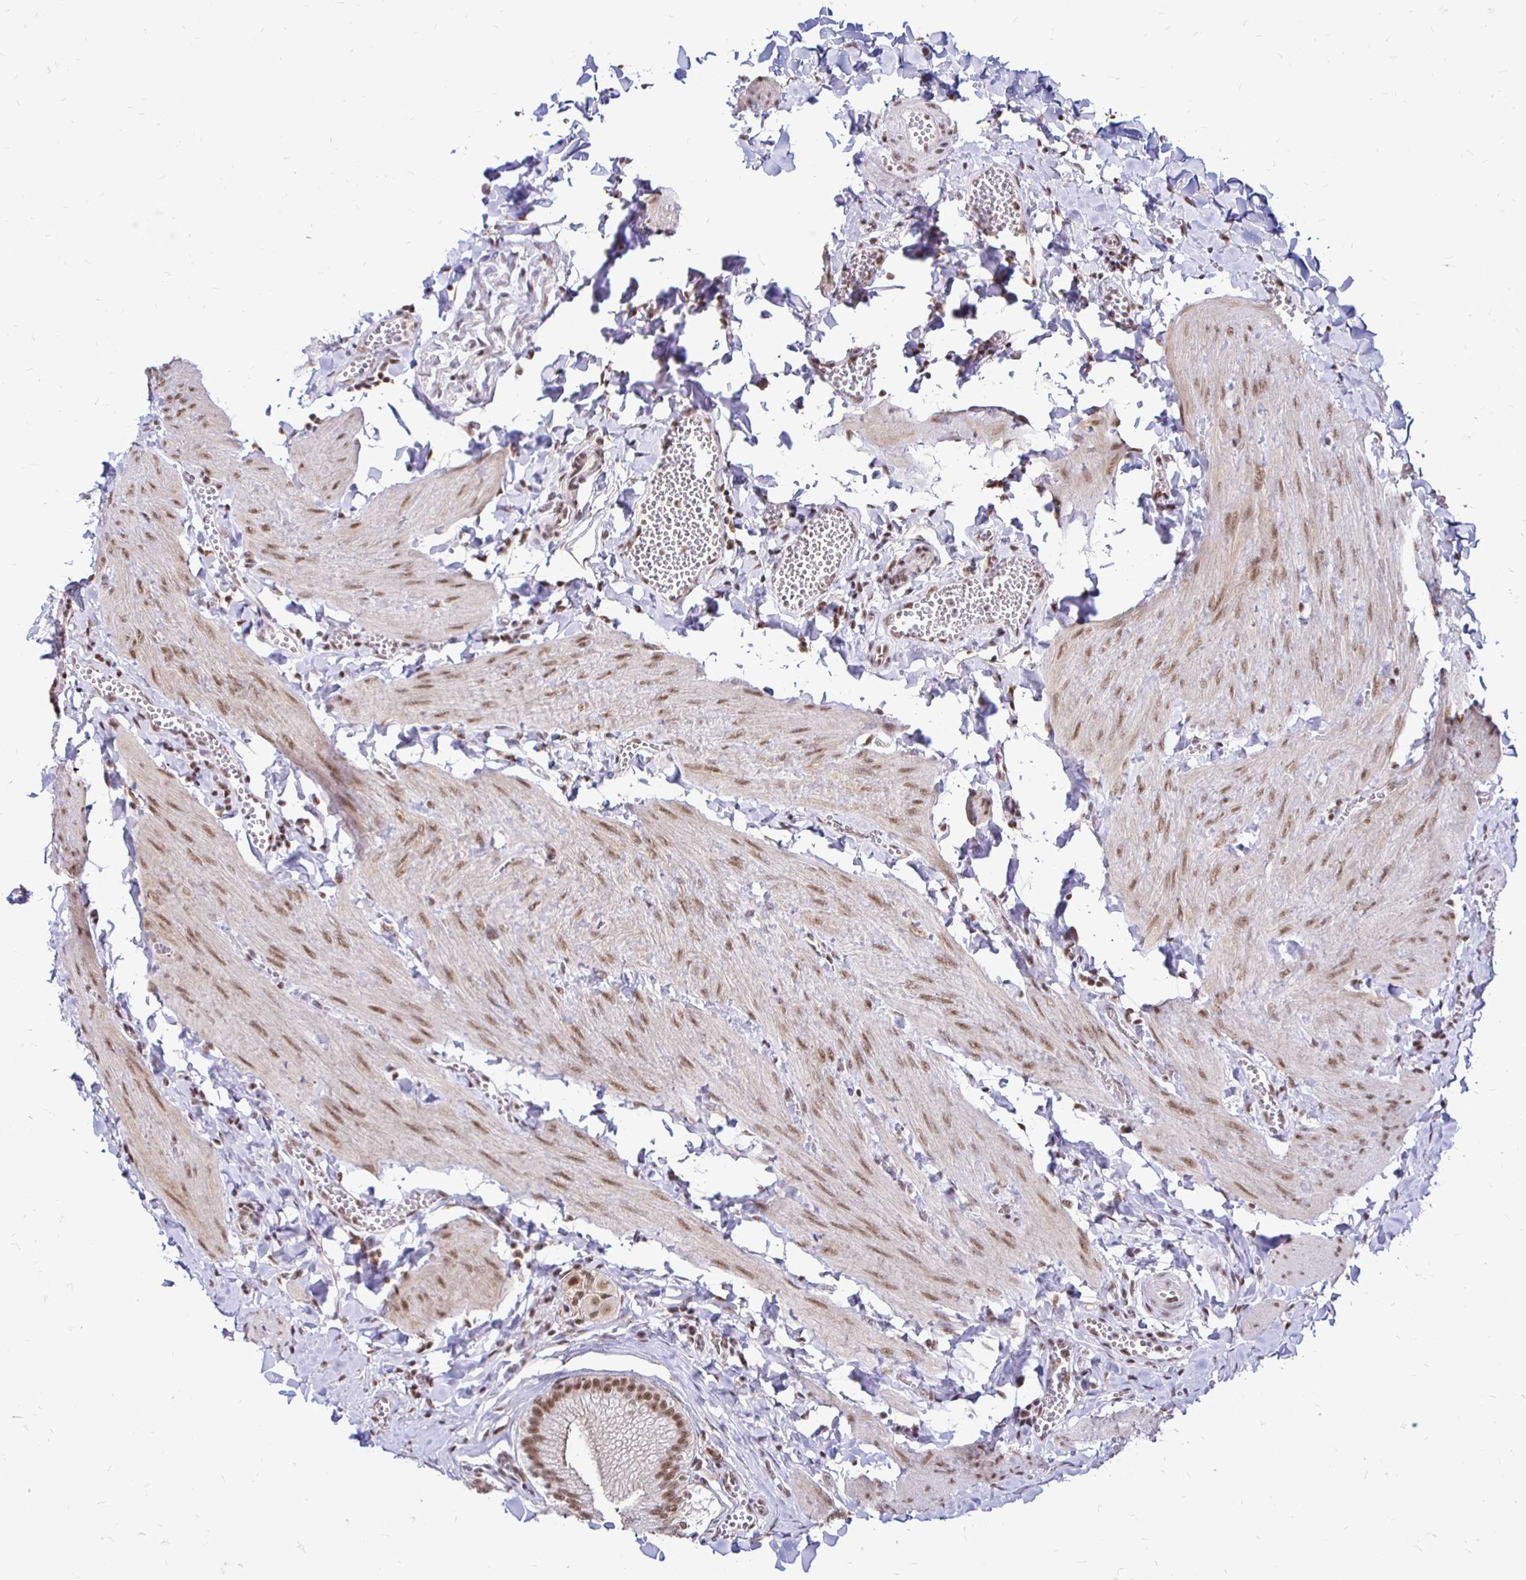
{"staining": {"intensity": "moderate", "quantity": ">75%", "location": "nuclear"}, "tissue": "gallbladder", "cell_type": "Glandular cells", "image_type": "normal", "snomed": [{"axis": "morphology", "description": "Normal tissue, NOS"}, {"axis": "topography", "description": "Gallbladder"}], "caption": "Moderate nuclear protein staining is appreciated in about >75% of glandular cells in gallbladder.", "gene": "SIN3A", "patient": {"sex": "male", "age": 17}}